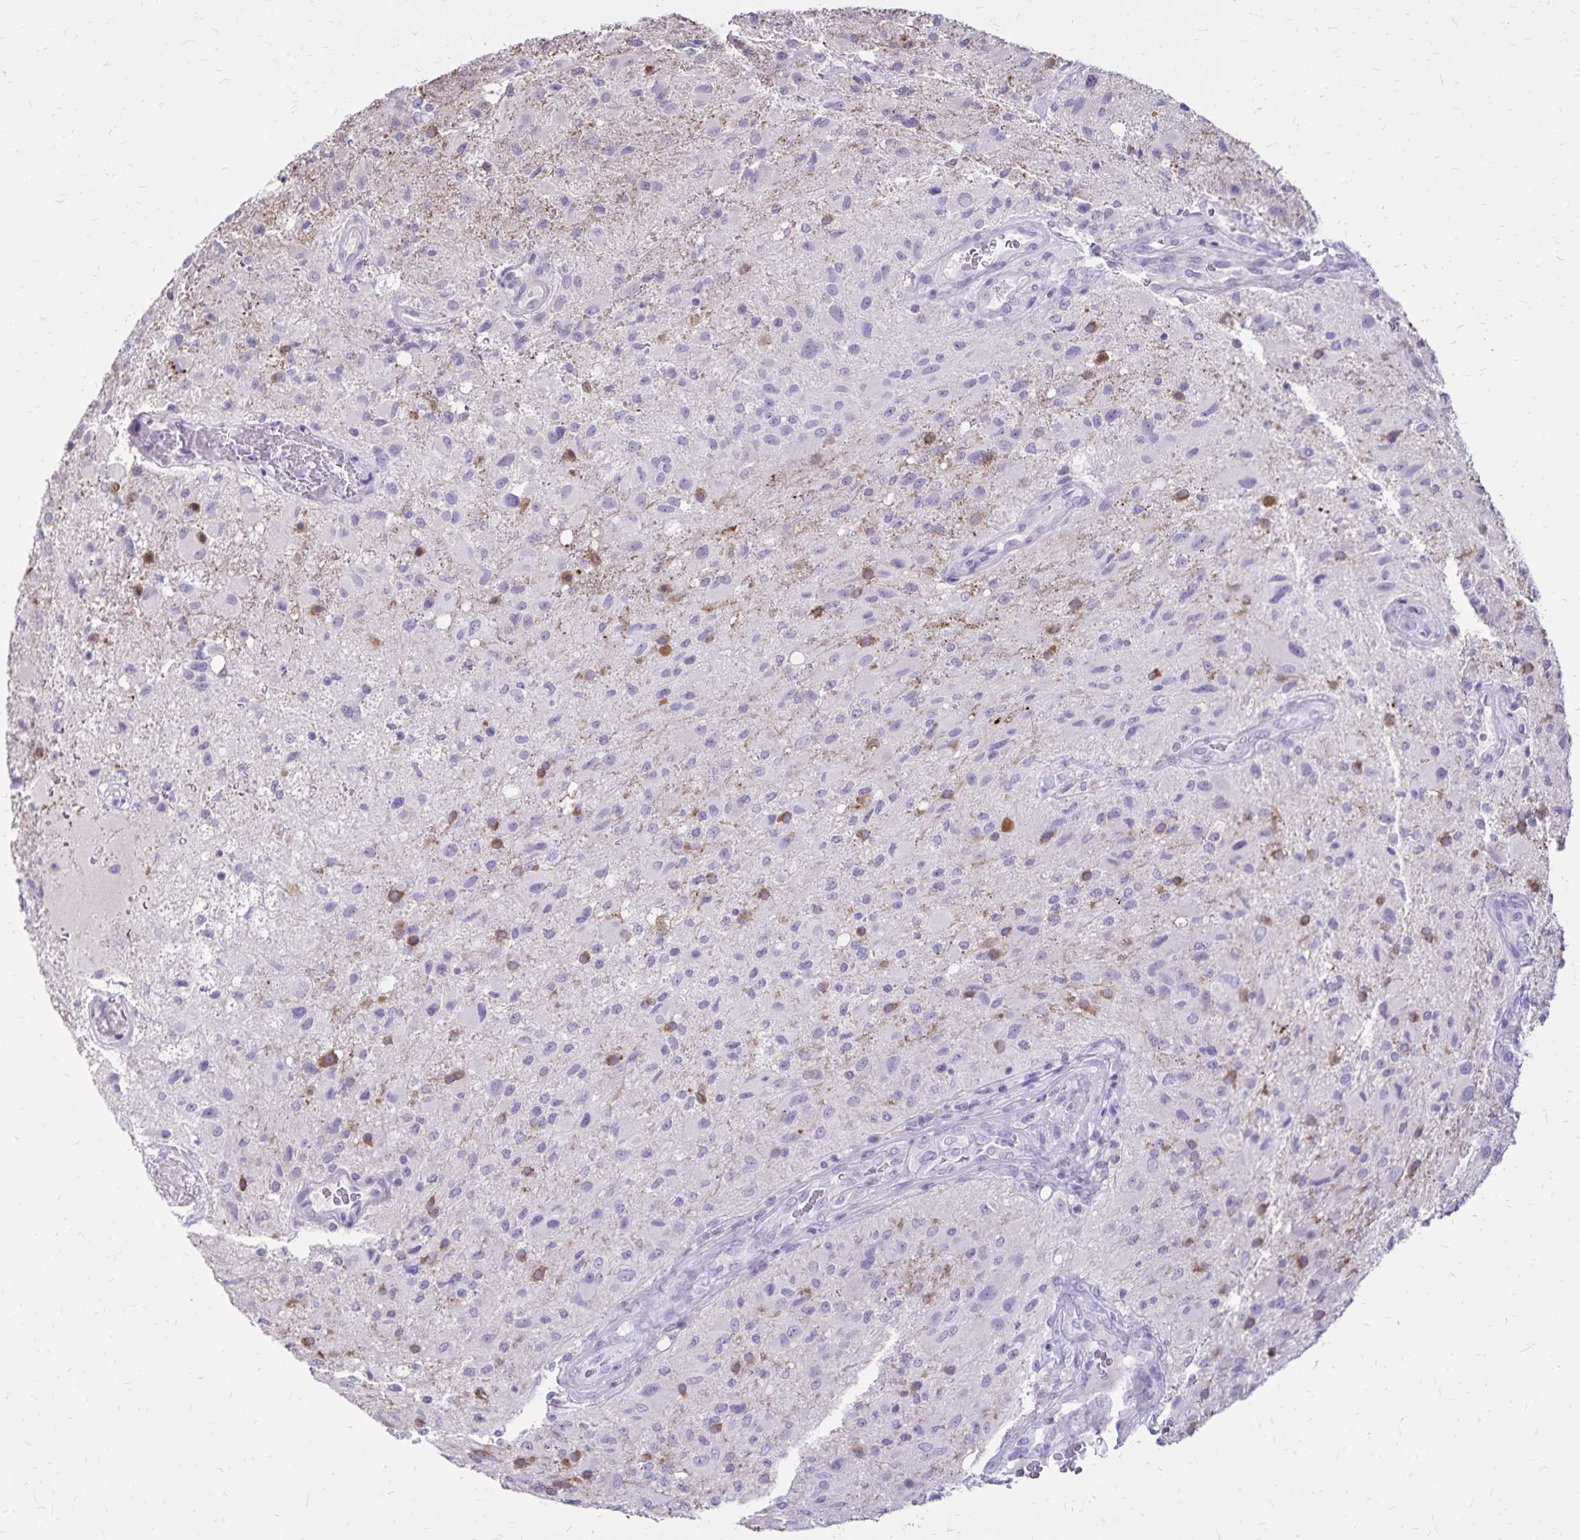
{"staining": {"intensity": "negative", "quantity": "none", "location": "none"}, "tissue": "glioma", "cell_type": "Tumor cells", "image_type": "cancer", "snomed": [{"axis": "morphology", "description": "Glioma, malignant, High grade"}, {"axis": "topography", "description": "Brain"}], "caption": "Tumor cells show no significant protein staining in glioma. (DAB immunohistochemistry (IHC) visualized using brightfield microscopy, high magnification).", "gene": "SH3GL3", "patient": {"sex": "male", "age": 53}}